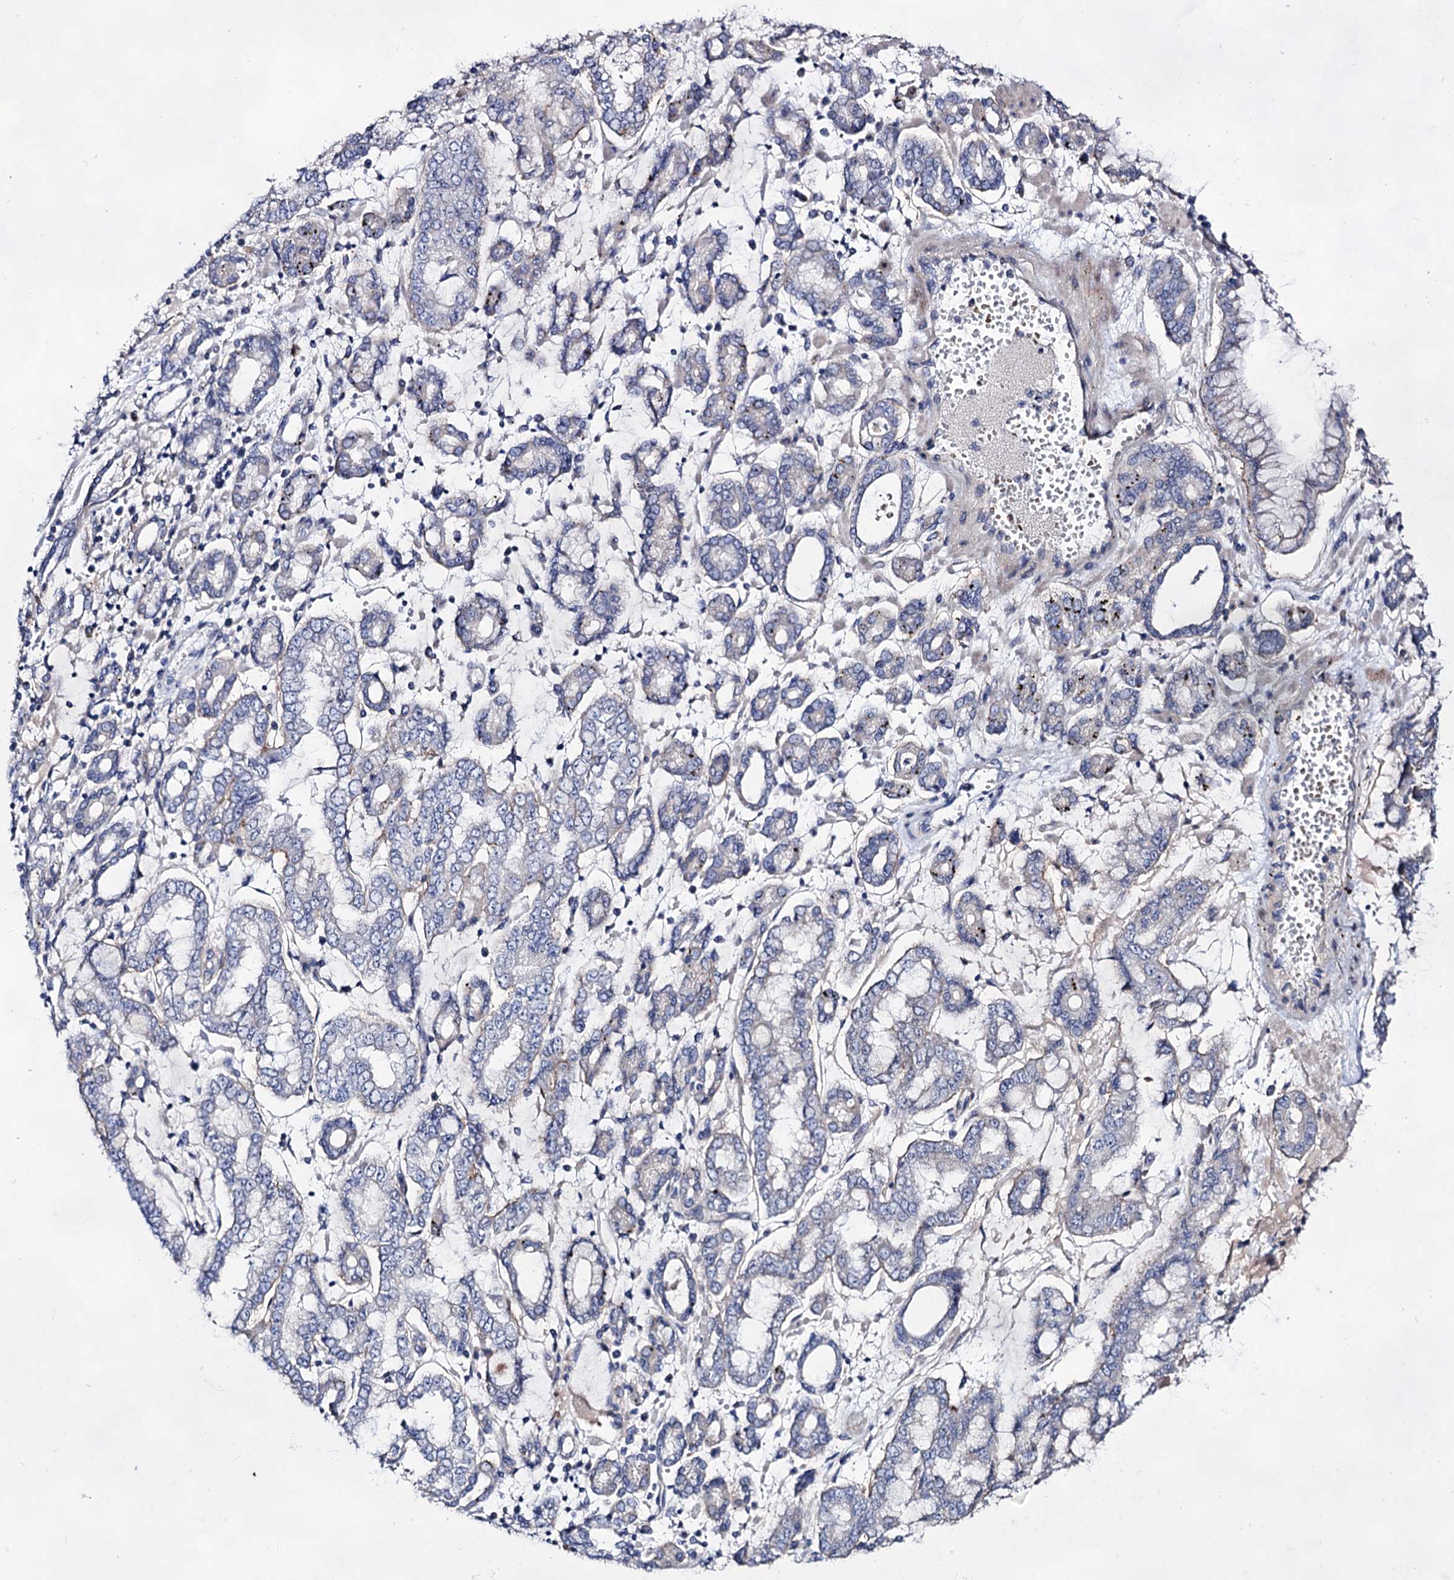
{"staining": {"intensity": "negative", "quantity": "none", "location": "none"}, "tissue": "stomach cancer", "cell_type": "Tumor cells", "image_type": "cancer", "snomed": [{"axis": "morphology", "description": "Adenocarcinoma, NOS"}, {"axis": "topography", "description": "Stomach"}], "caption": "Tumor cells show no significant expression in stomach cancer.", "gene": "PLIN1", "patient": {"sex": "male", "age": 76}}